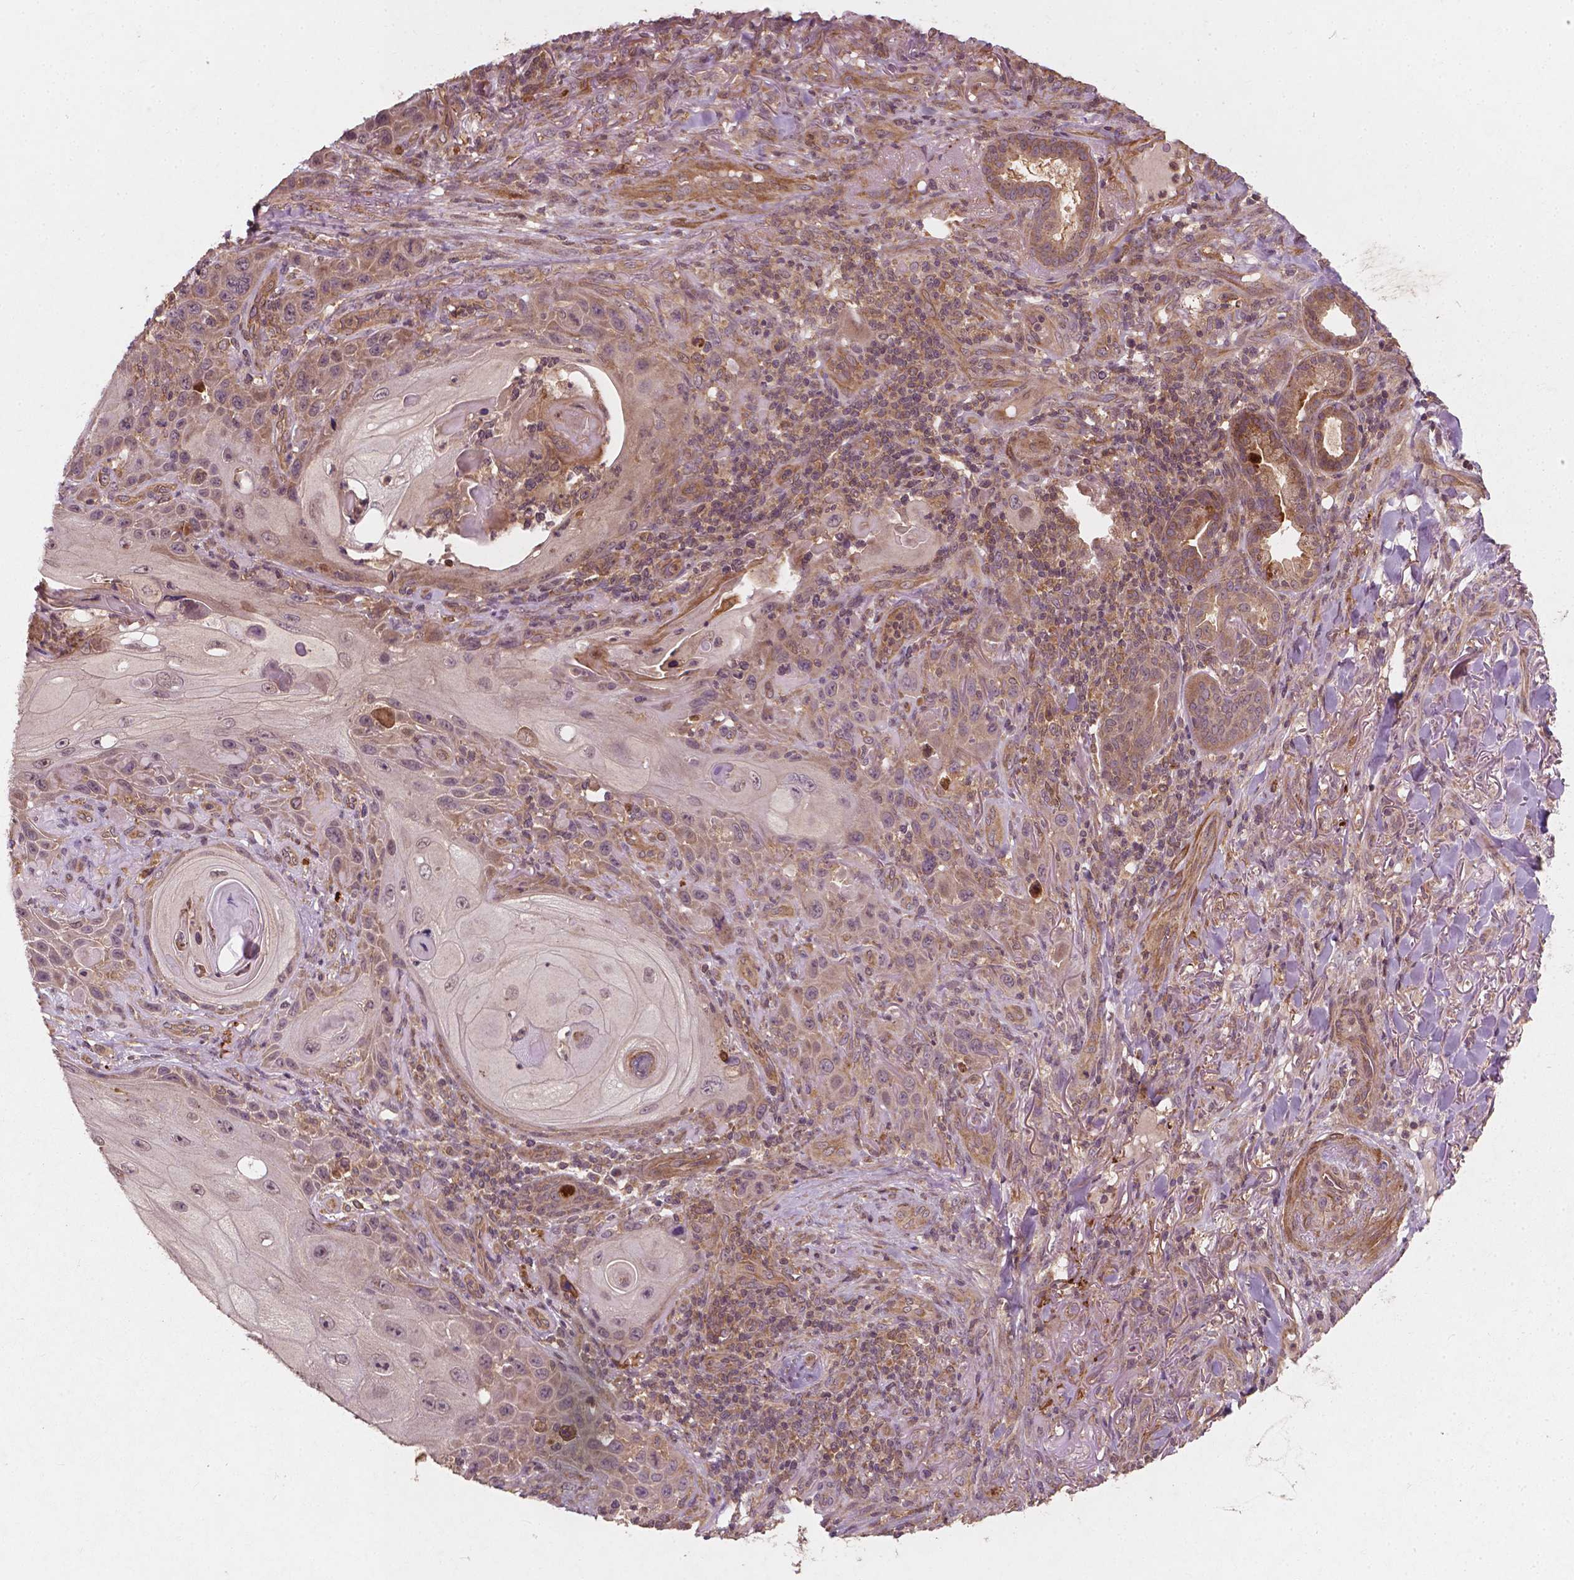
{"staining": {"intensity": "weak", "quantity": "<25%", "location": "cytoplasmic/membranous"}, "tissue": "skin cancer", "cell_type": "Tumor cells", "image_type": "cancer", "snomed": [{"axis": "morphology", "description": "Squamous cell carcinoma, NOS"}, {"axis": "topography", "description": "Skin"}], "caption": "Photomicrograph shows no protein expression in tumor cells of skin cancer (squamous cell carcinoma) tissue.", "gene": "CYFIP2", "patient": {"sex": "female", "age": 94}}